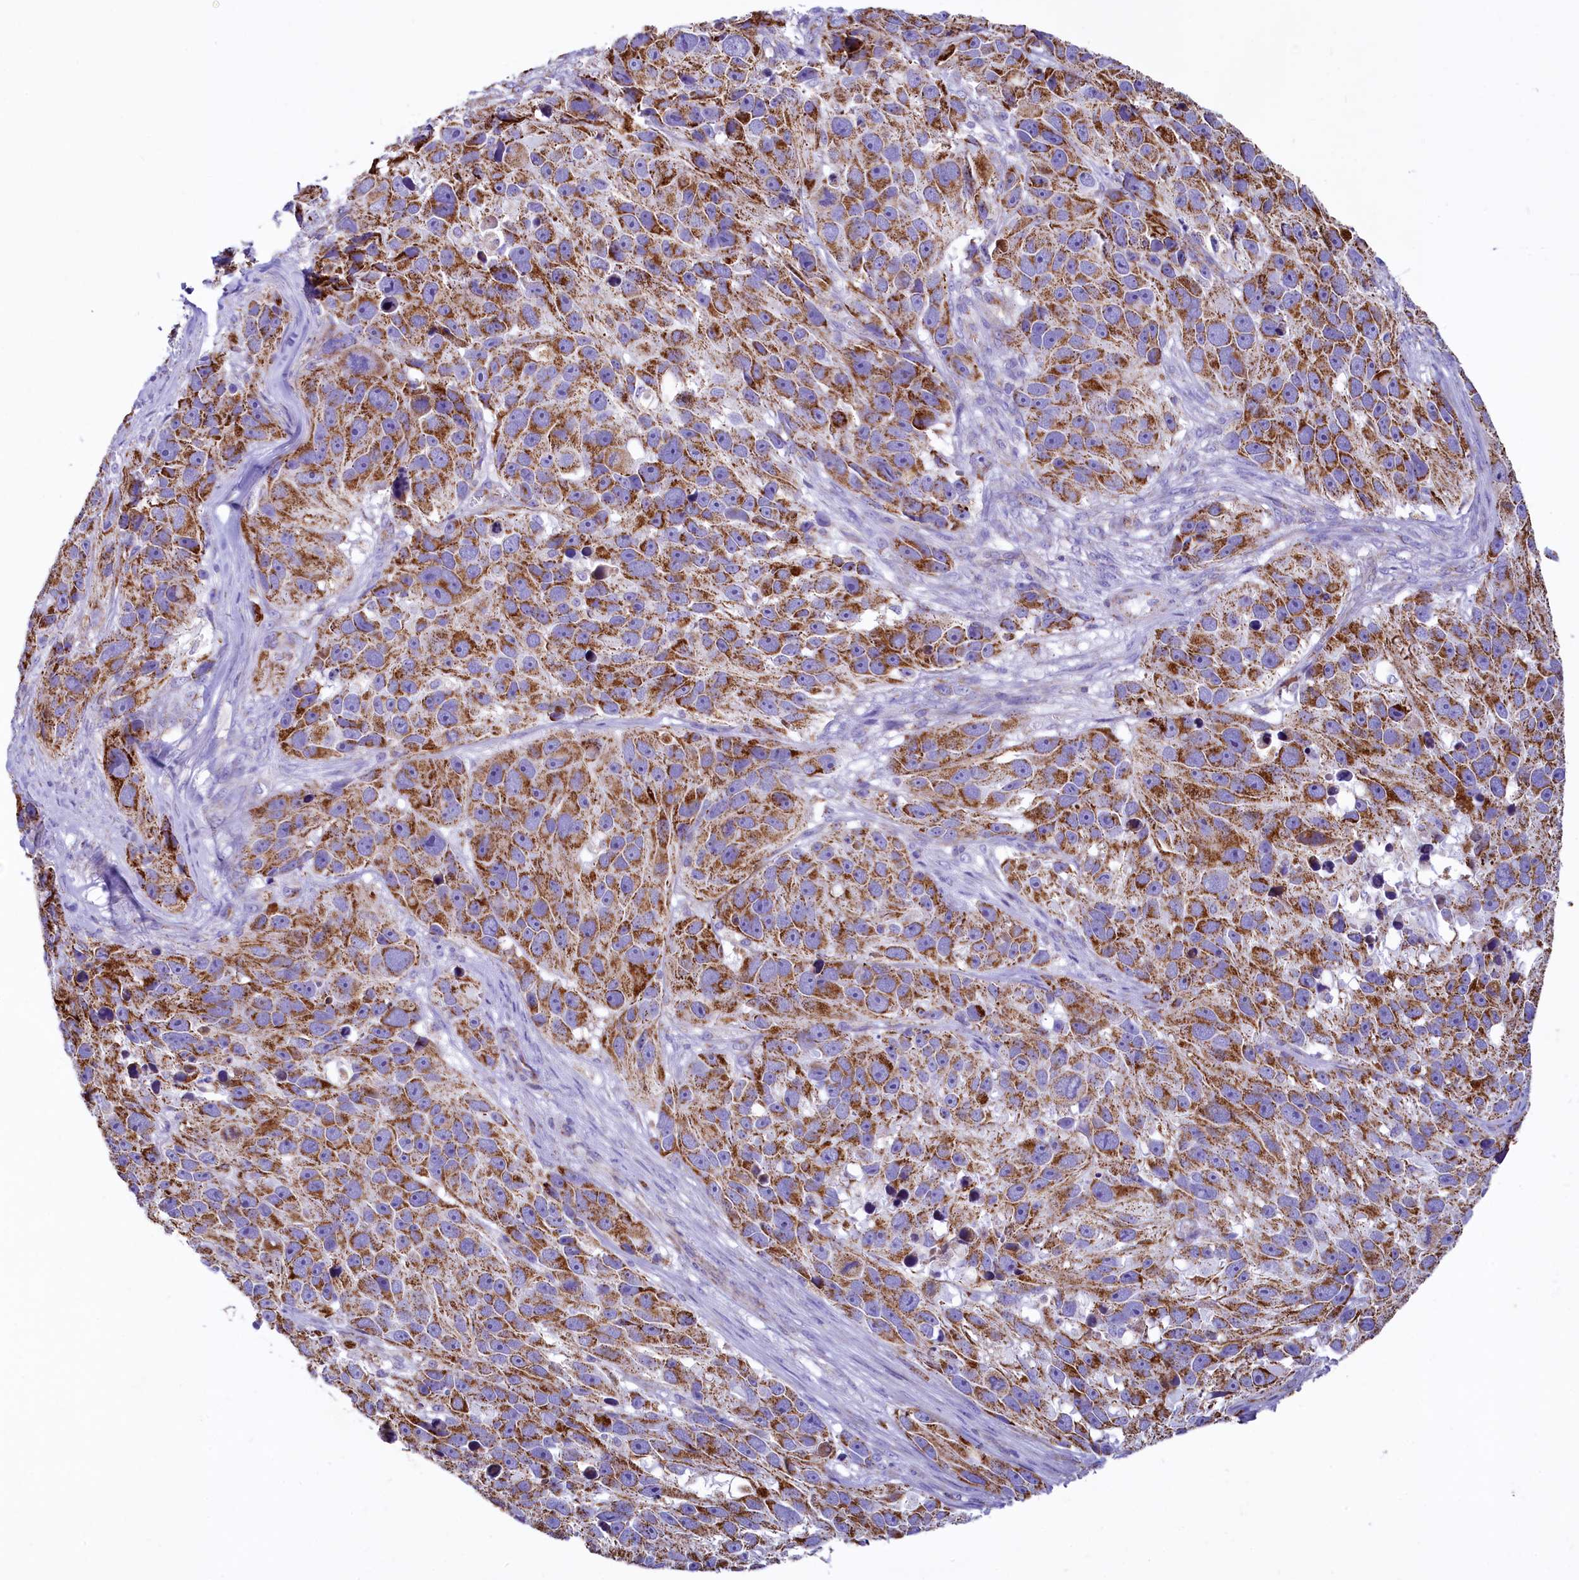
{"staining": {"intensity": "moderate", "quantity": ">75%", "location": "cytoplasmic/membranous"}, "tissue": "melanoma", "cell_type": "Tumor cells", "image_type": "cancer", "snomed": [{"axis": "morphology", "description": "Malignant melanoma, NOS"}, {"axis": "topography", "description": "Skin"}], "caption": "Immunohistochemistry (DAB) staining of malignant melanoma reveals moderate cytoplasmic/membranous protein expression in approximately >75% of tumor cells. (DAB IHC with brightfield microscopy, high magnification).", "gene": "IDH3A", "patient": {"sex": "male", "age": 84}}